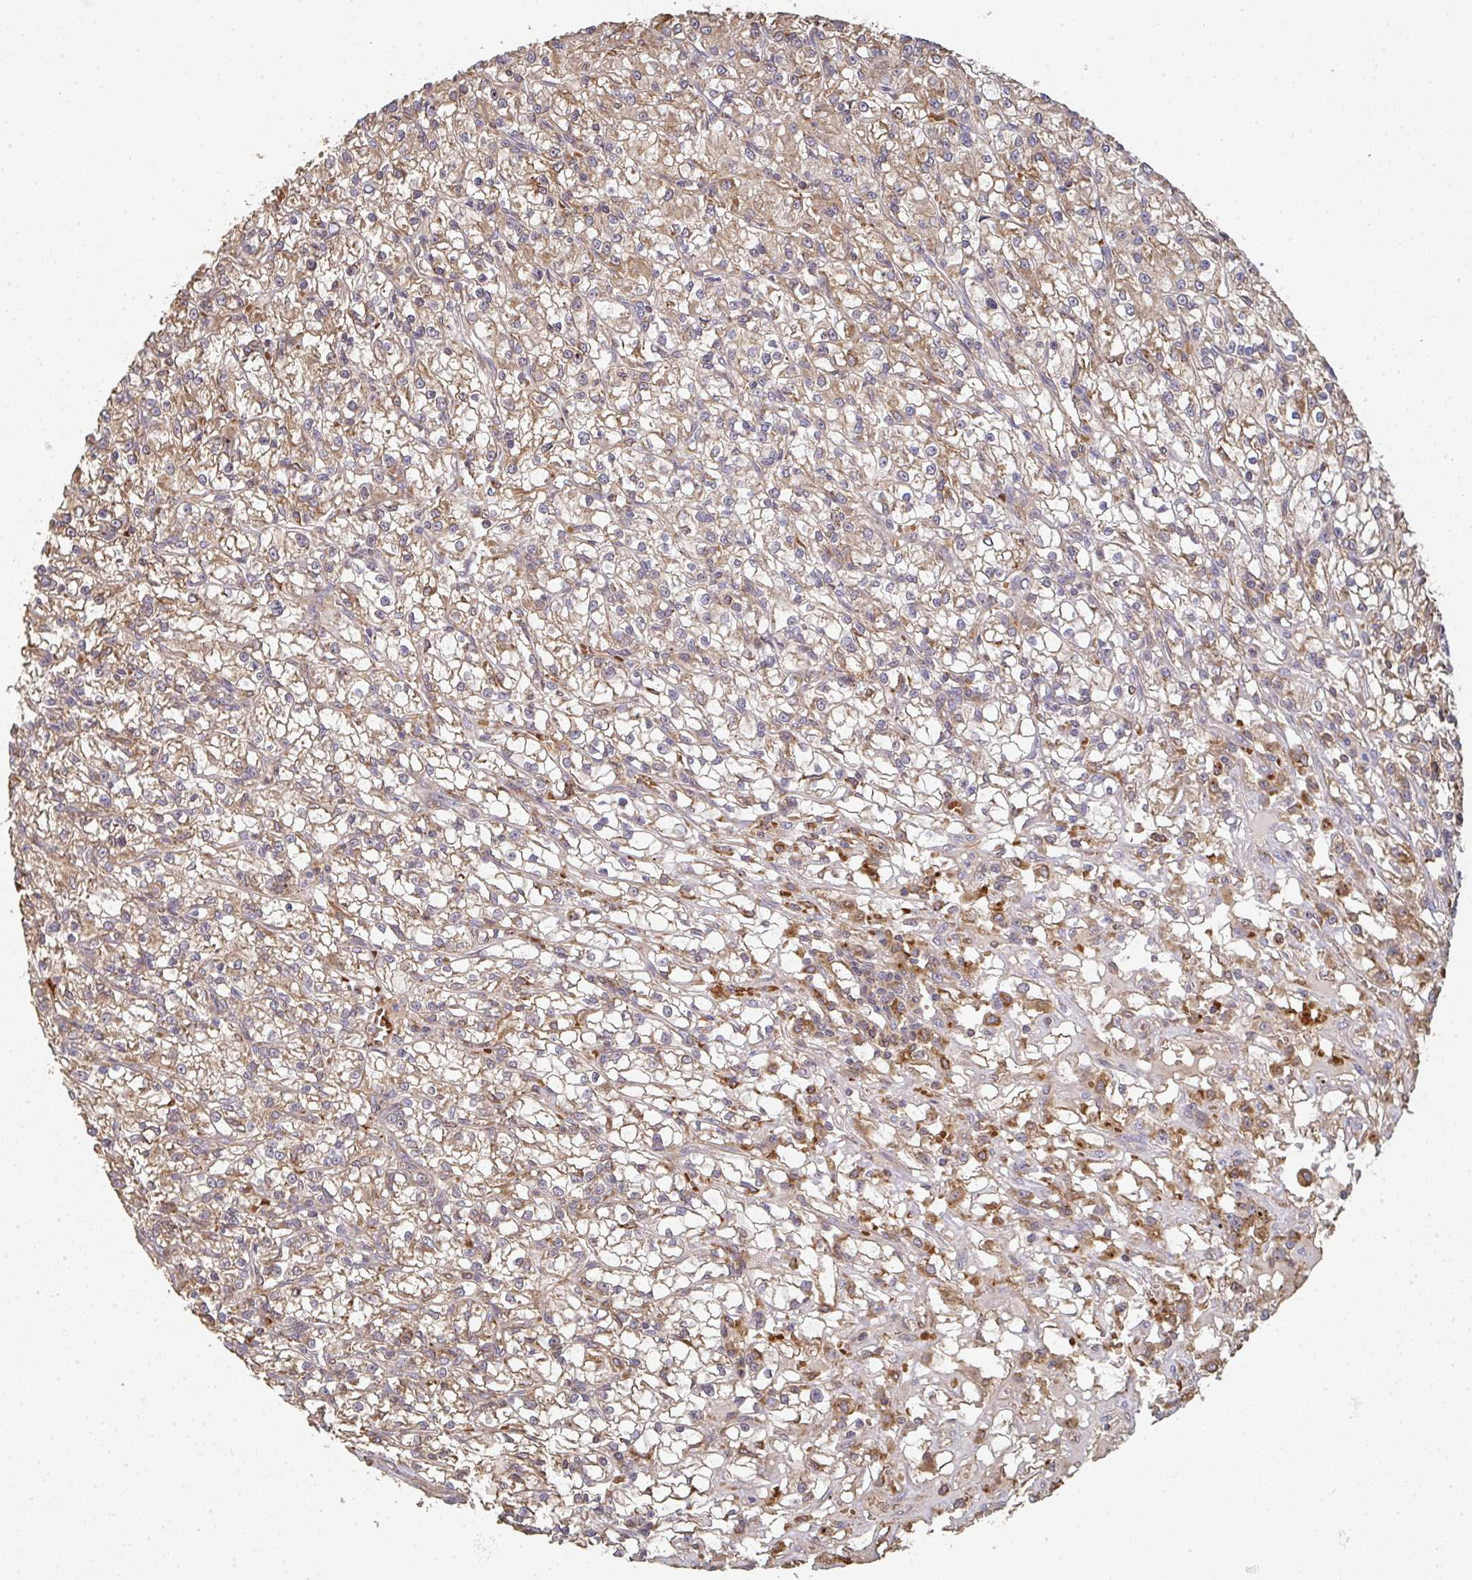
{"staining": {"intensity": "moderate", "quantity": ">75%", "location": "cytoplasmic/membranous"}, "tissue": "renal cancer", "cell_type": "Tumor cells", "image_type": "cancer", "snomed": [{"axis": "morphology", "description": "Adenocarcinoma, NOS"}, {"axis": "topography", "description": "Kidney"}], "caption": "Tumor cells reveal medium levels of moderate cytoplasmic/membranous expression in about >75% of cells in renal cancer.", "gene": "POLG", "patient": {"sex": "female", "age": 59}}